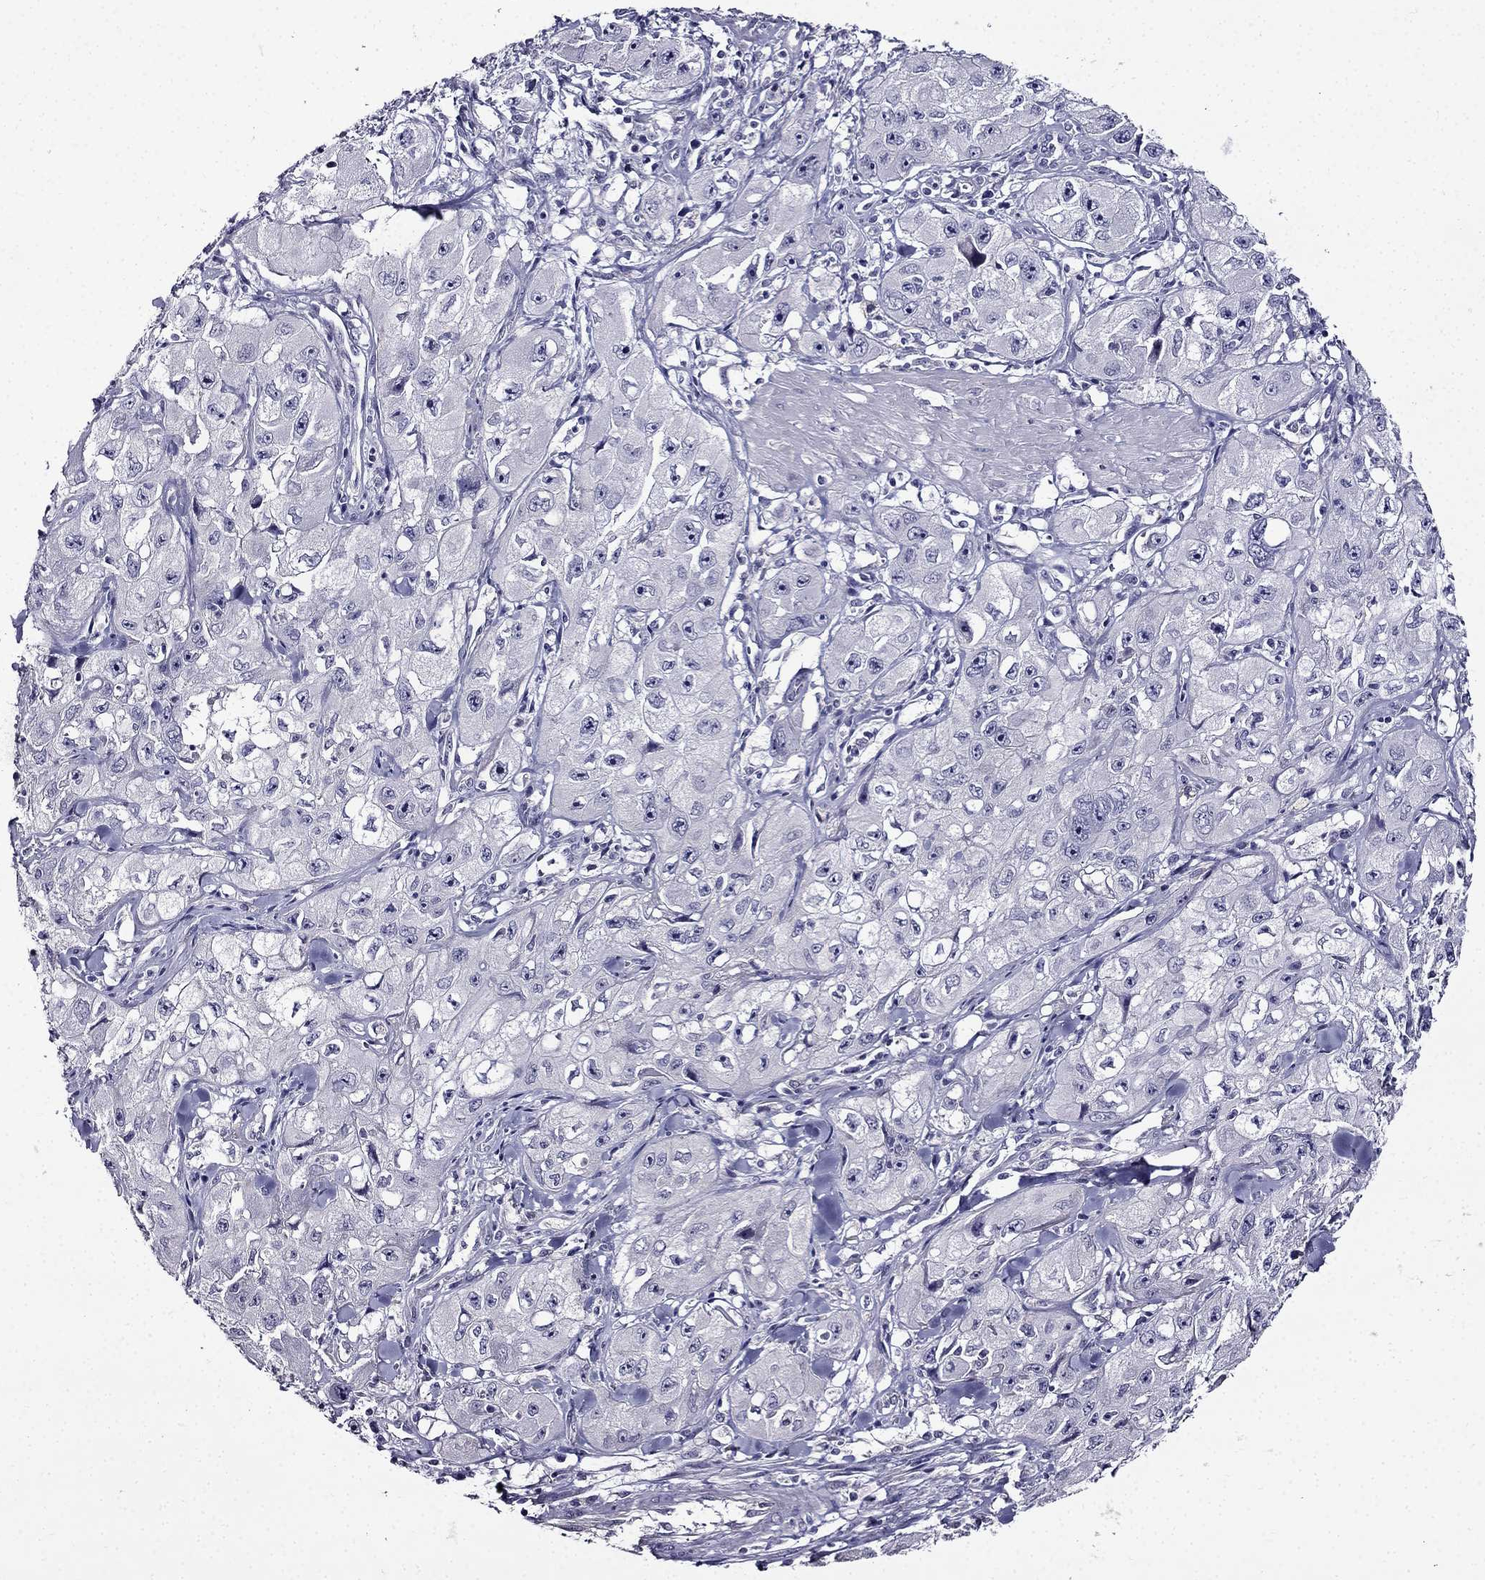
{"staining": {"intensity": "negative", "quantity": "none", "location": "none"}, "tissue": "skin cancer", "cell_type": "Tumor cells", "image_type": "cancer", "snomed": [{"axis": "morphology", "description": "Squamous cell carcinoma, NOS"}, {"axis": "topography", "description": "Skin"}, {"axis": "topography", "description": "Subcutis"}], "caption": "IHC of human skin cancer displays no staining in tumor cells. (Brightfield microscopy of DAB IHC at high magnification).", "gene": "TMEM266", "patient": {"sex": "male", "age": 73}}